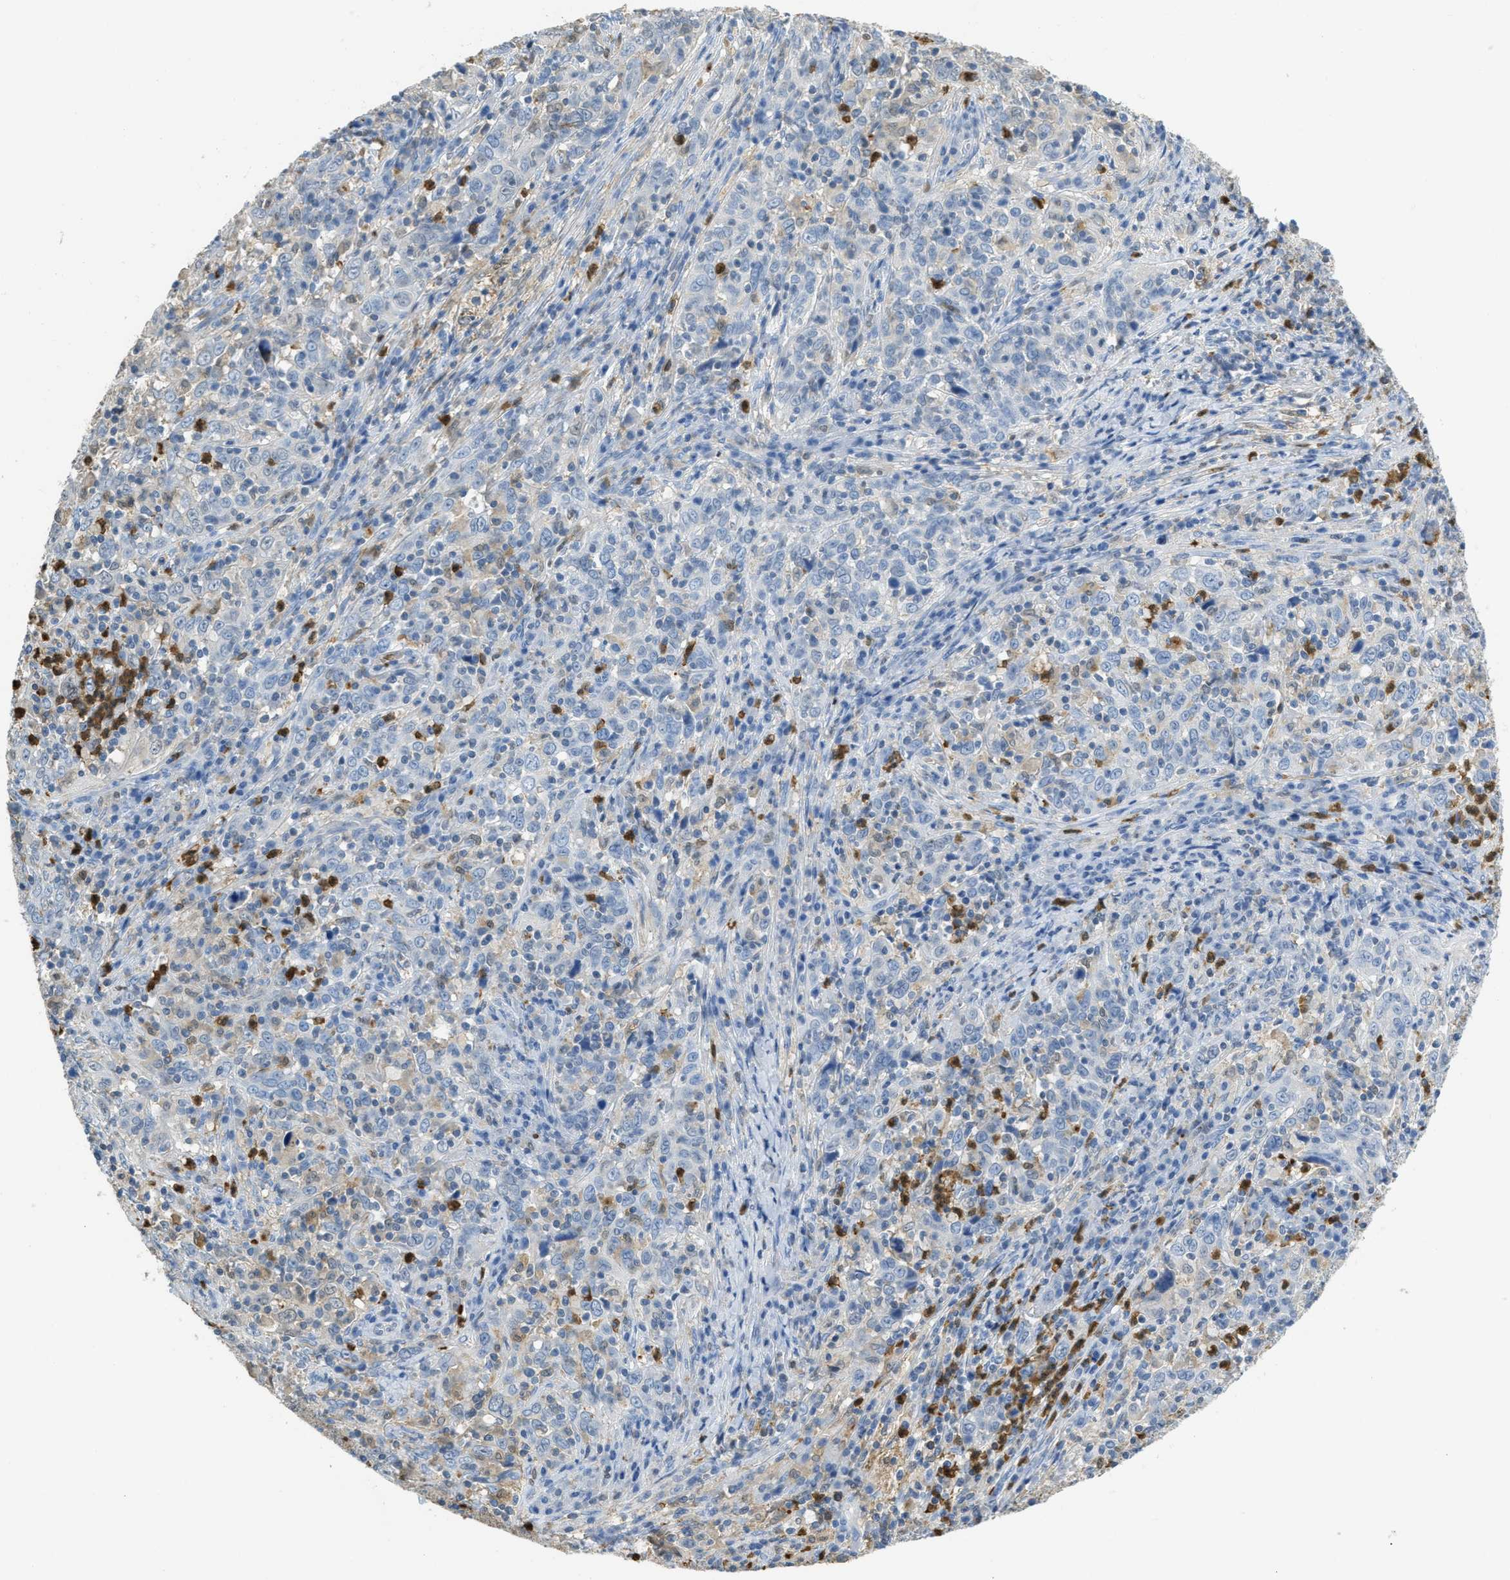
{"staining": {"intensity": "negative", "quantity": "none", "location": "none"}, "tissue": "cervical cancer", "cell_type": "Tumor cells", "image_type": "cancer", "snomed": [{"axis": "morphology", "description": "Squamous cell carcinoma, NOS"}, {"axis": "topography", "description": "Cervix"}], "caption": "This is an IHC photomicrograph of cervical cancer. There is no positivity in tumor cells.", "gene": "SERPINB1", "patient": {"sex": "female", "age": 46}}